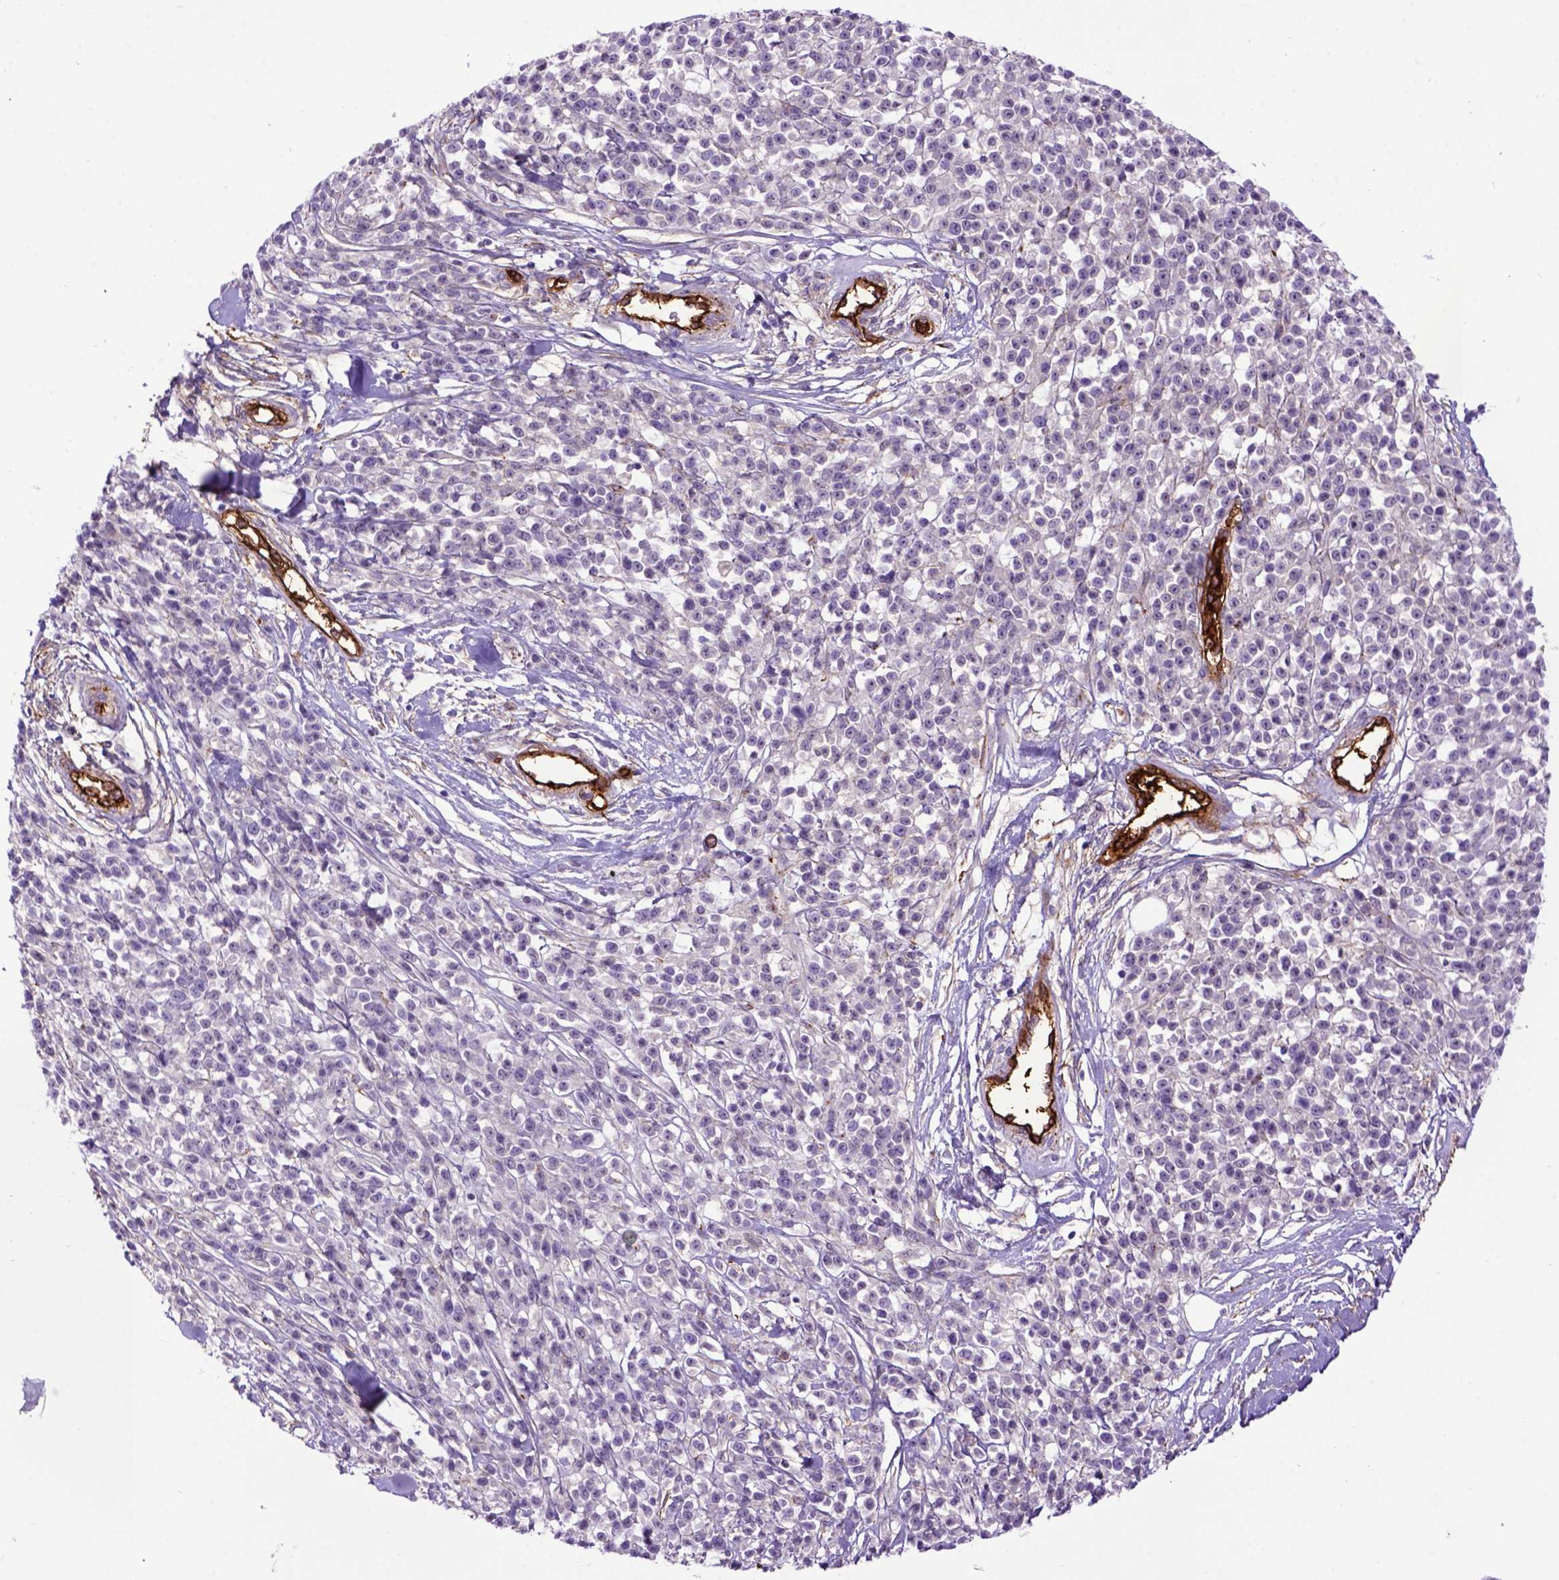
{"staining": {"intensity": "negative", "quantity": "none", "location": "none"}, "tissue": "melanoma", "cell_type": "Tumor cells", "image_type": "cancer", "snomed": [{"axis": "morphology", "description": "Malignant melanoma, NOS"}, {"axis": "topography", "description": "Skin"}, {"axis": "topography", "description": "Skin of trunk"}], "caption": "Immunohistochemical staining of human malignant melanoma exhibits no significant expression in tumor cells.", "gene": "ENG", "patient": {"sex": "male", "age": 74}}